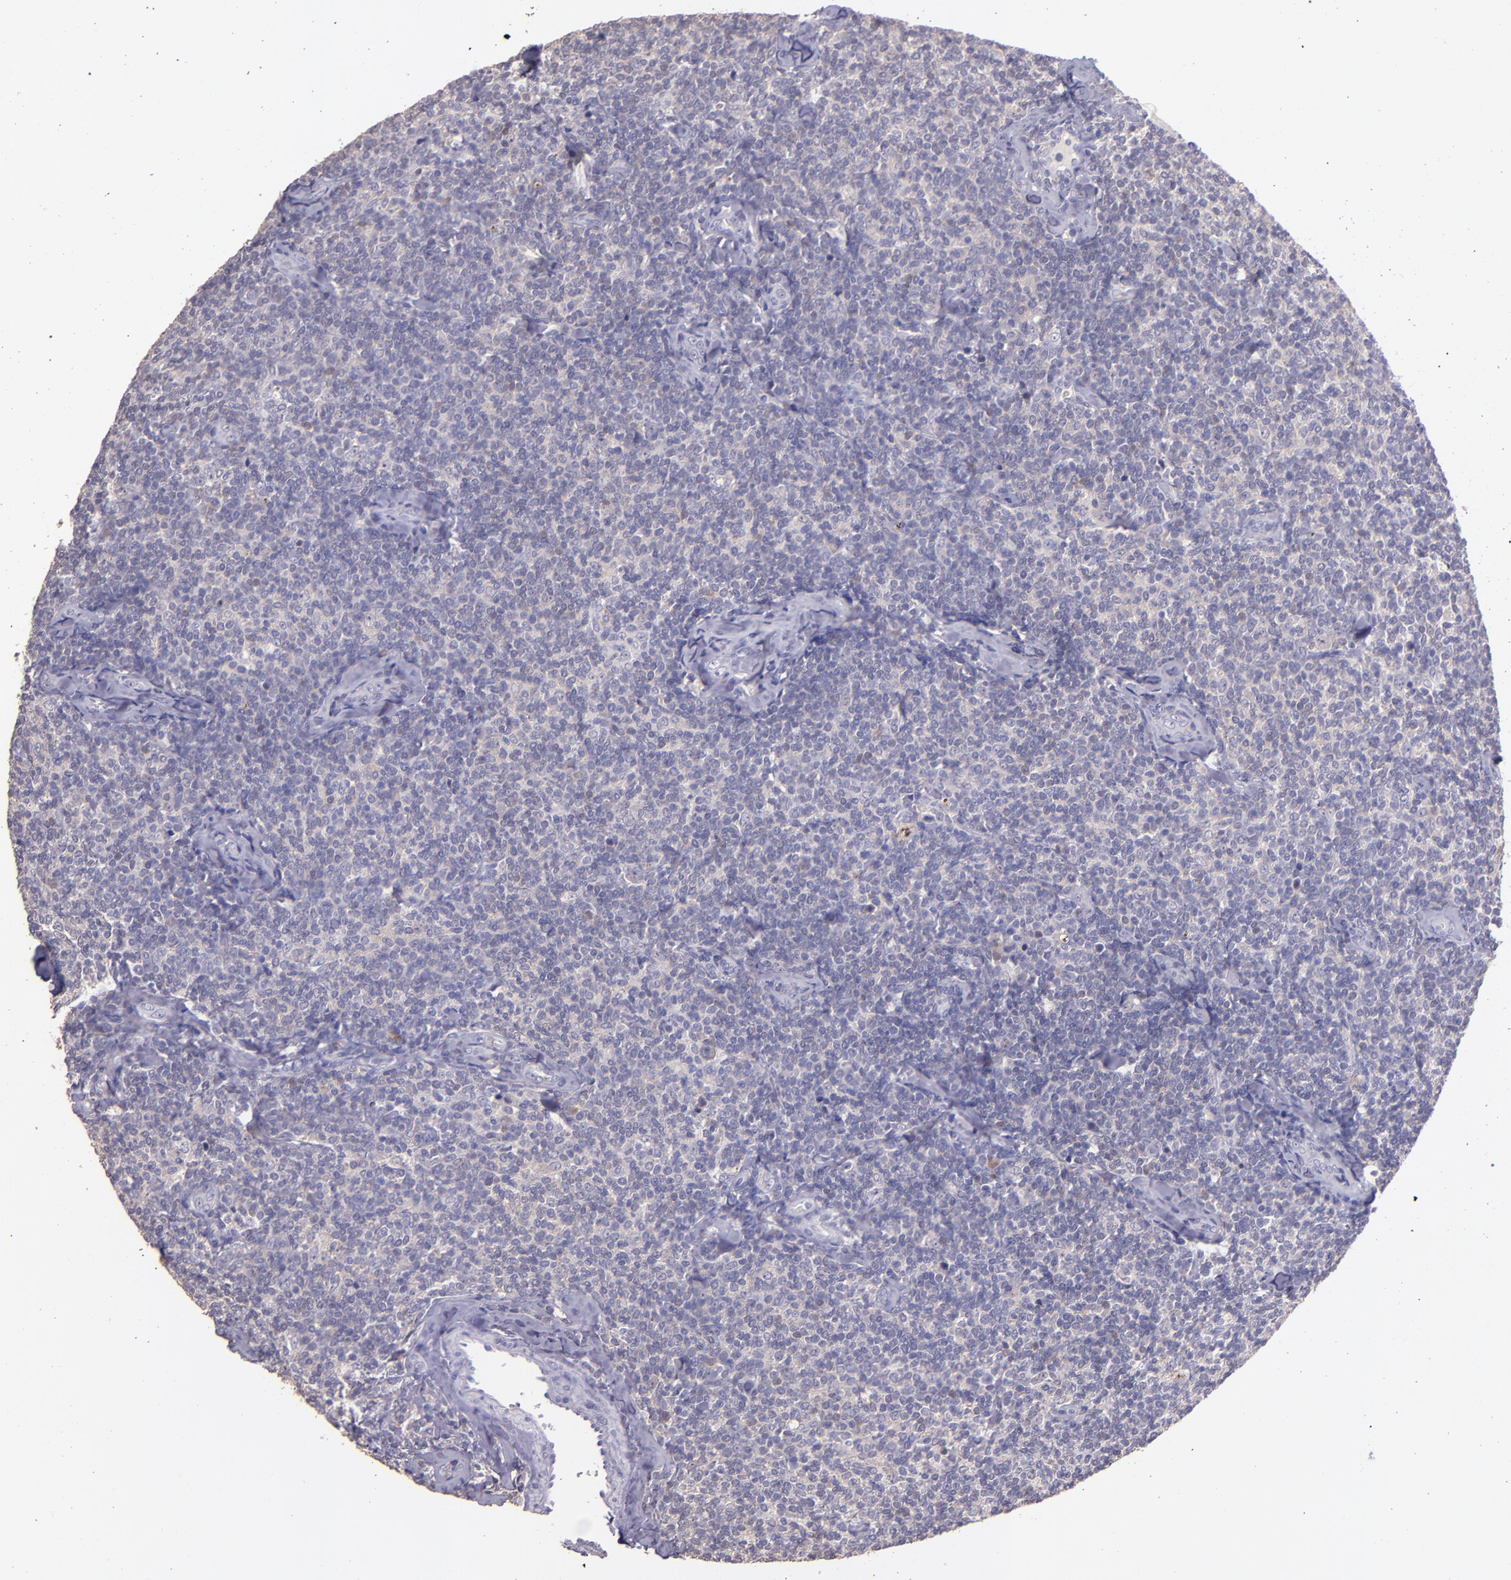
{"staining": {"intensity": "negative", "quantity": "none", "location": "none"}, "tissue": "lymphoma", "cell_type": "Tumor cells", "image_type": "cancer", "snomed": [{"axis": "morphology", "description": "Malignant lymphoma, non-Hodgkin's type, Low grade"}, {"axis": "topography", "description": "Lymph node"}], "caption": "The photomicrograph demonstrates no staining of tumor cells in malignant lymphoma, non-Hodgkin's type (low-grade).", "gene": "PAPPA", "patient": {"sex": "female", "age": 56}}